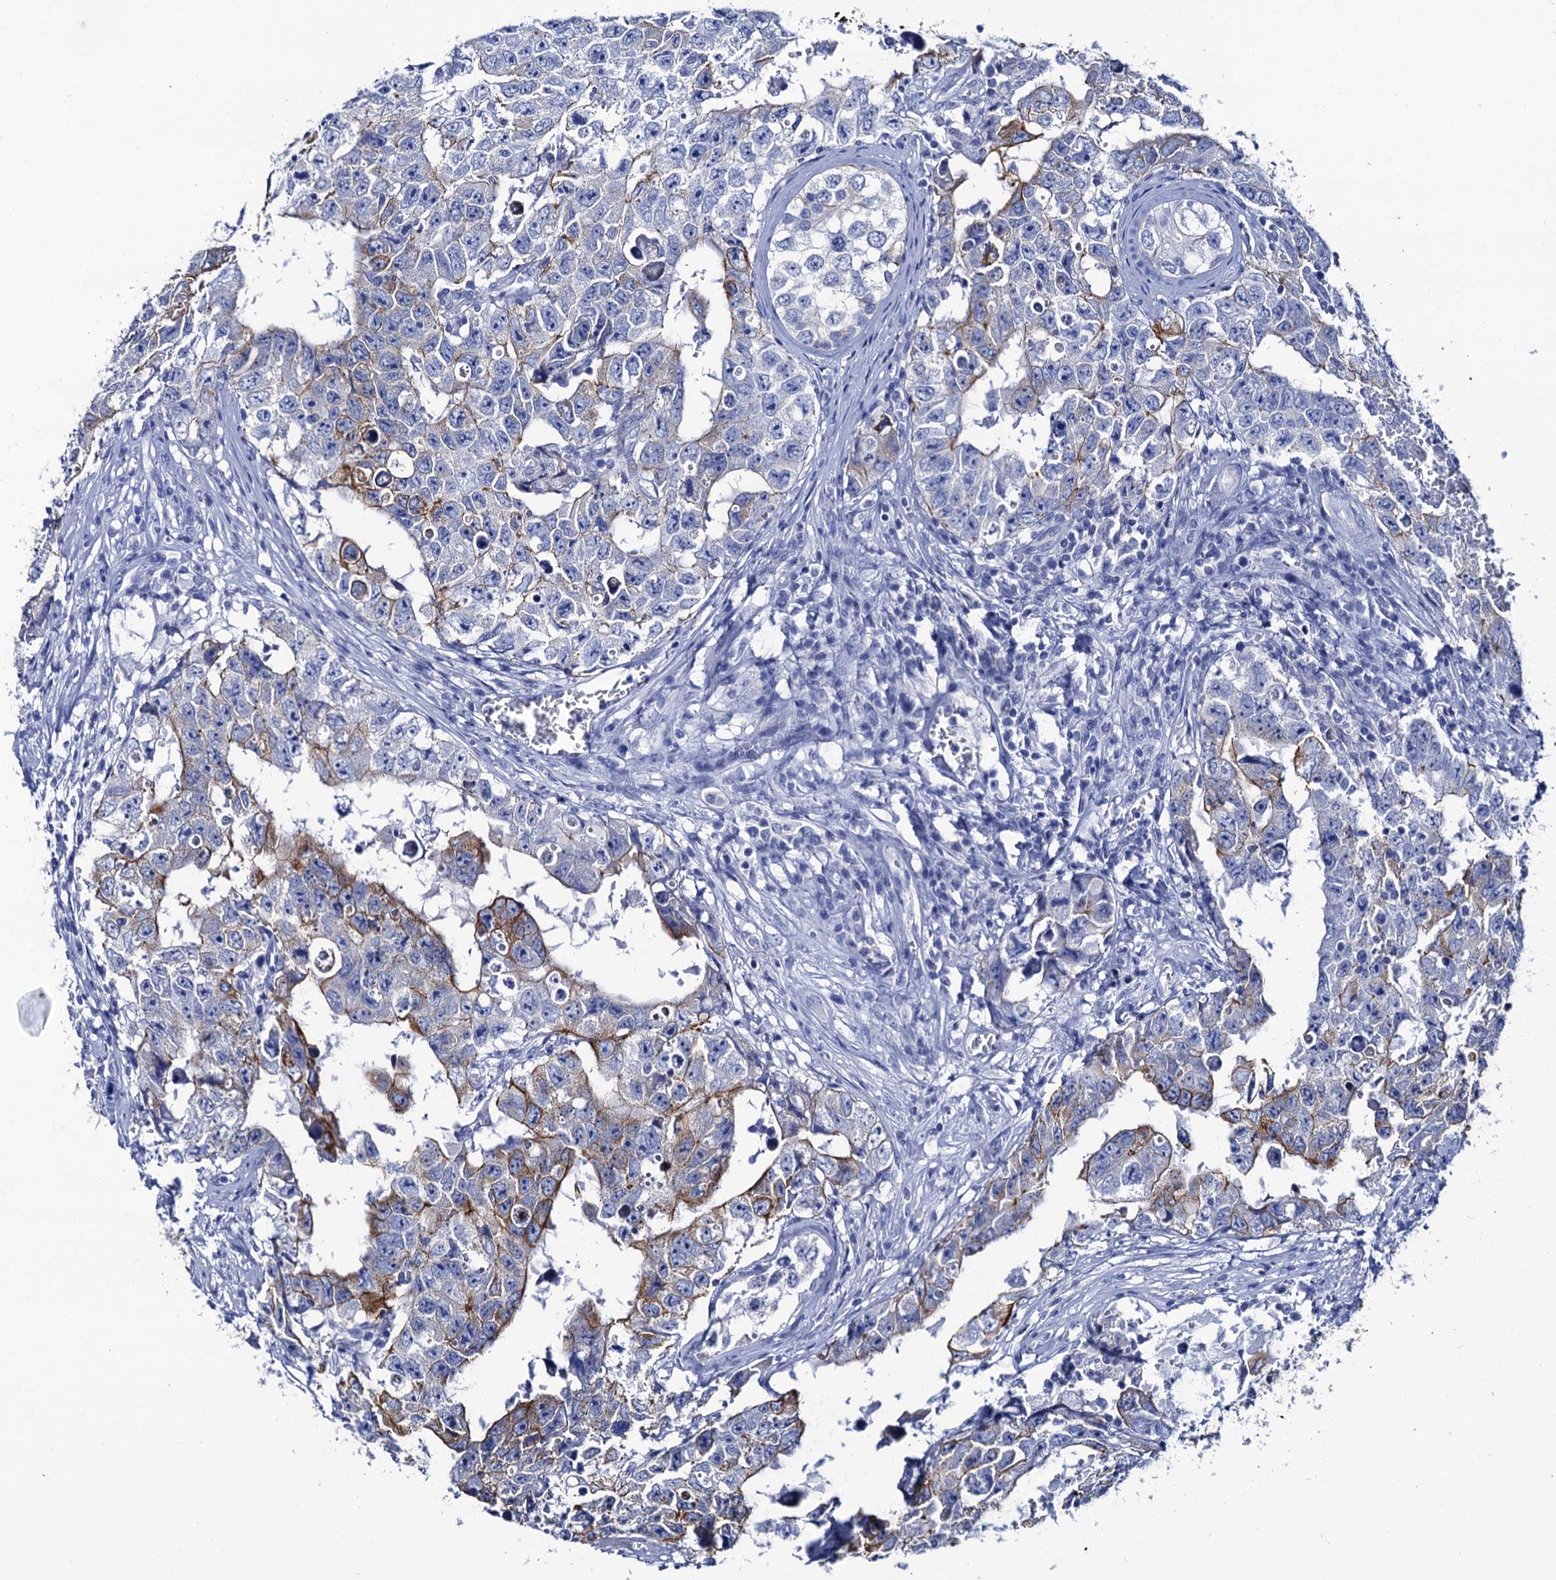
{"staining": {"intensity": "moderate", "quantity": "<25%", "location": "cytoplasmic/membranous"}, "tissue": "testis cancer", "cell_type": "Tumor cells", "image_type": "cancer", "snomed": [{"axis": "morphology", "description": "Carcinoma, Embryonal, NOS"}, {"axis": "topography", "description": "Testis"}], "caption": "DAB (3,3'-diaminobenzidine) immunohistochemical staining of testis embryonal carcinoma demonstrates moderate cytoplasmic/membranous protein expression in about <25% of tumor cells.", "gene": "RAB3IP", "patient": {"sex": "male", "age": 17}}